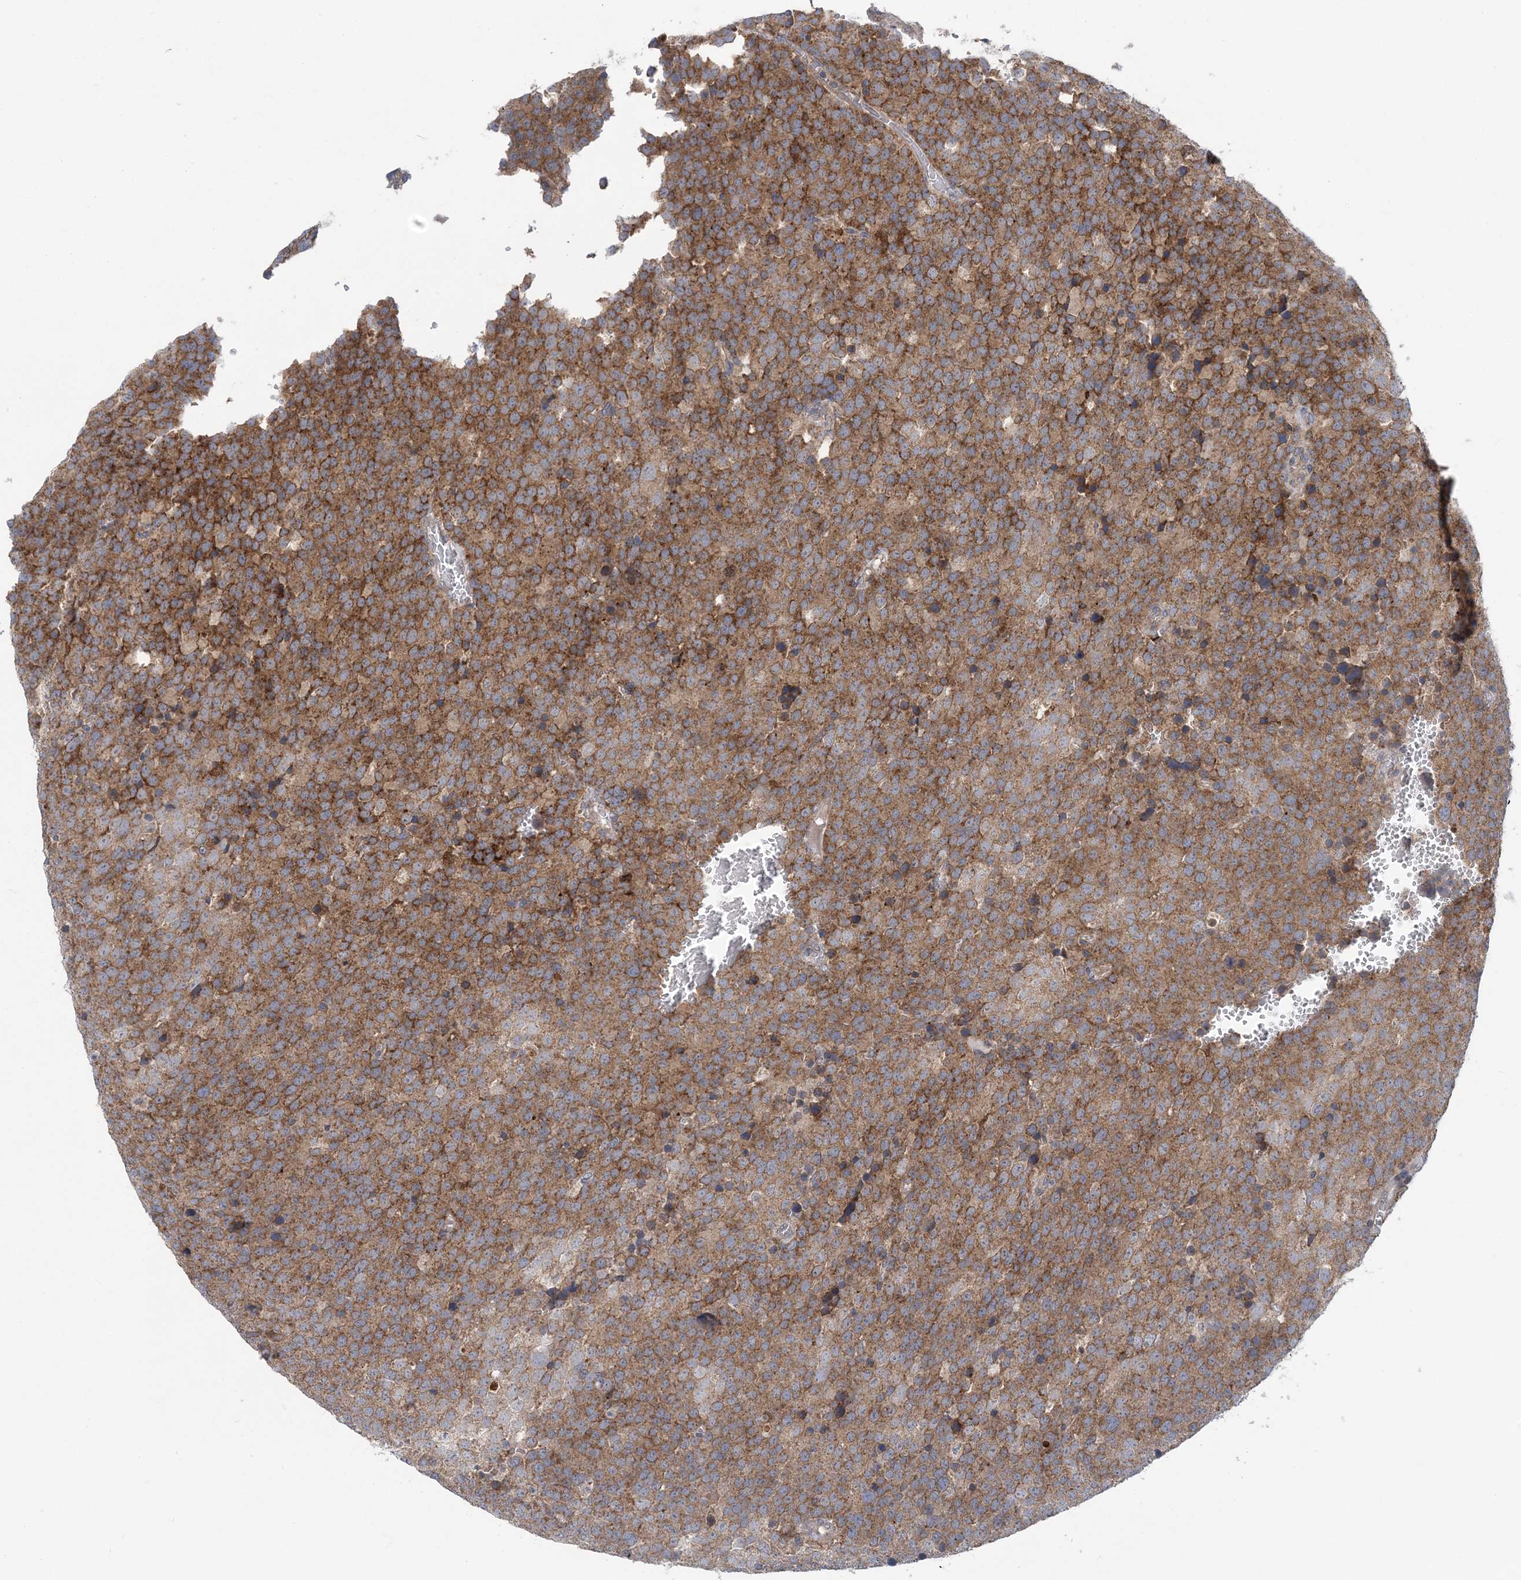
{"staining": {"intensity": "moderate", "quantity": ">75%", "location": "cytoplasmic/membranous"}, "tissue": "testis cancer", "cell_type": "Tumor cells", "image_type": "cancer", "snomed": [{"axis": "morphology", "description": "Seminoma, NOS"}, {"axis": "topography", "description": "Testis"}], "caption": "Immunohistochemistry (IHC) image of neoplastic tissue: human testis cancer stained using immunohistochemistry reveals medium levels of moderate protein expression localized specifically in the cytoplasmic/membranous of tumor cells, appearing as a cytoplasmic/membranous brown color.", "gene": "COPE", "patient": {"sex": "male", "age": 71}}